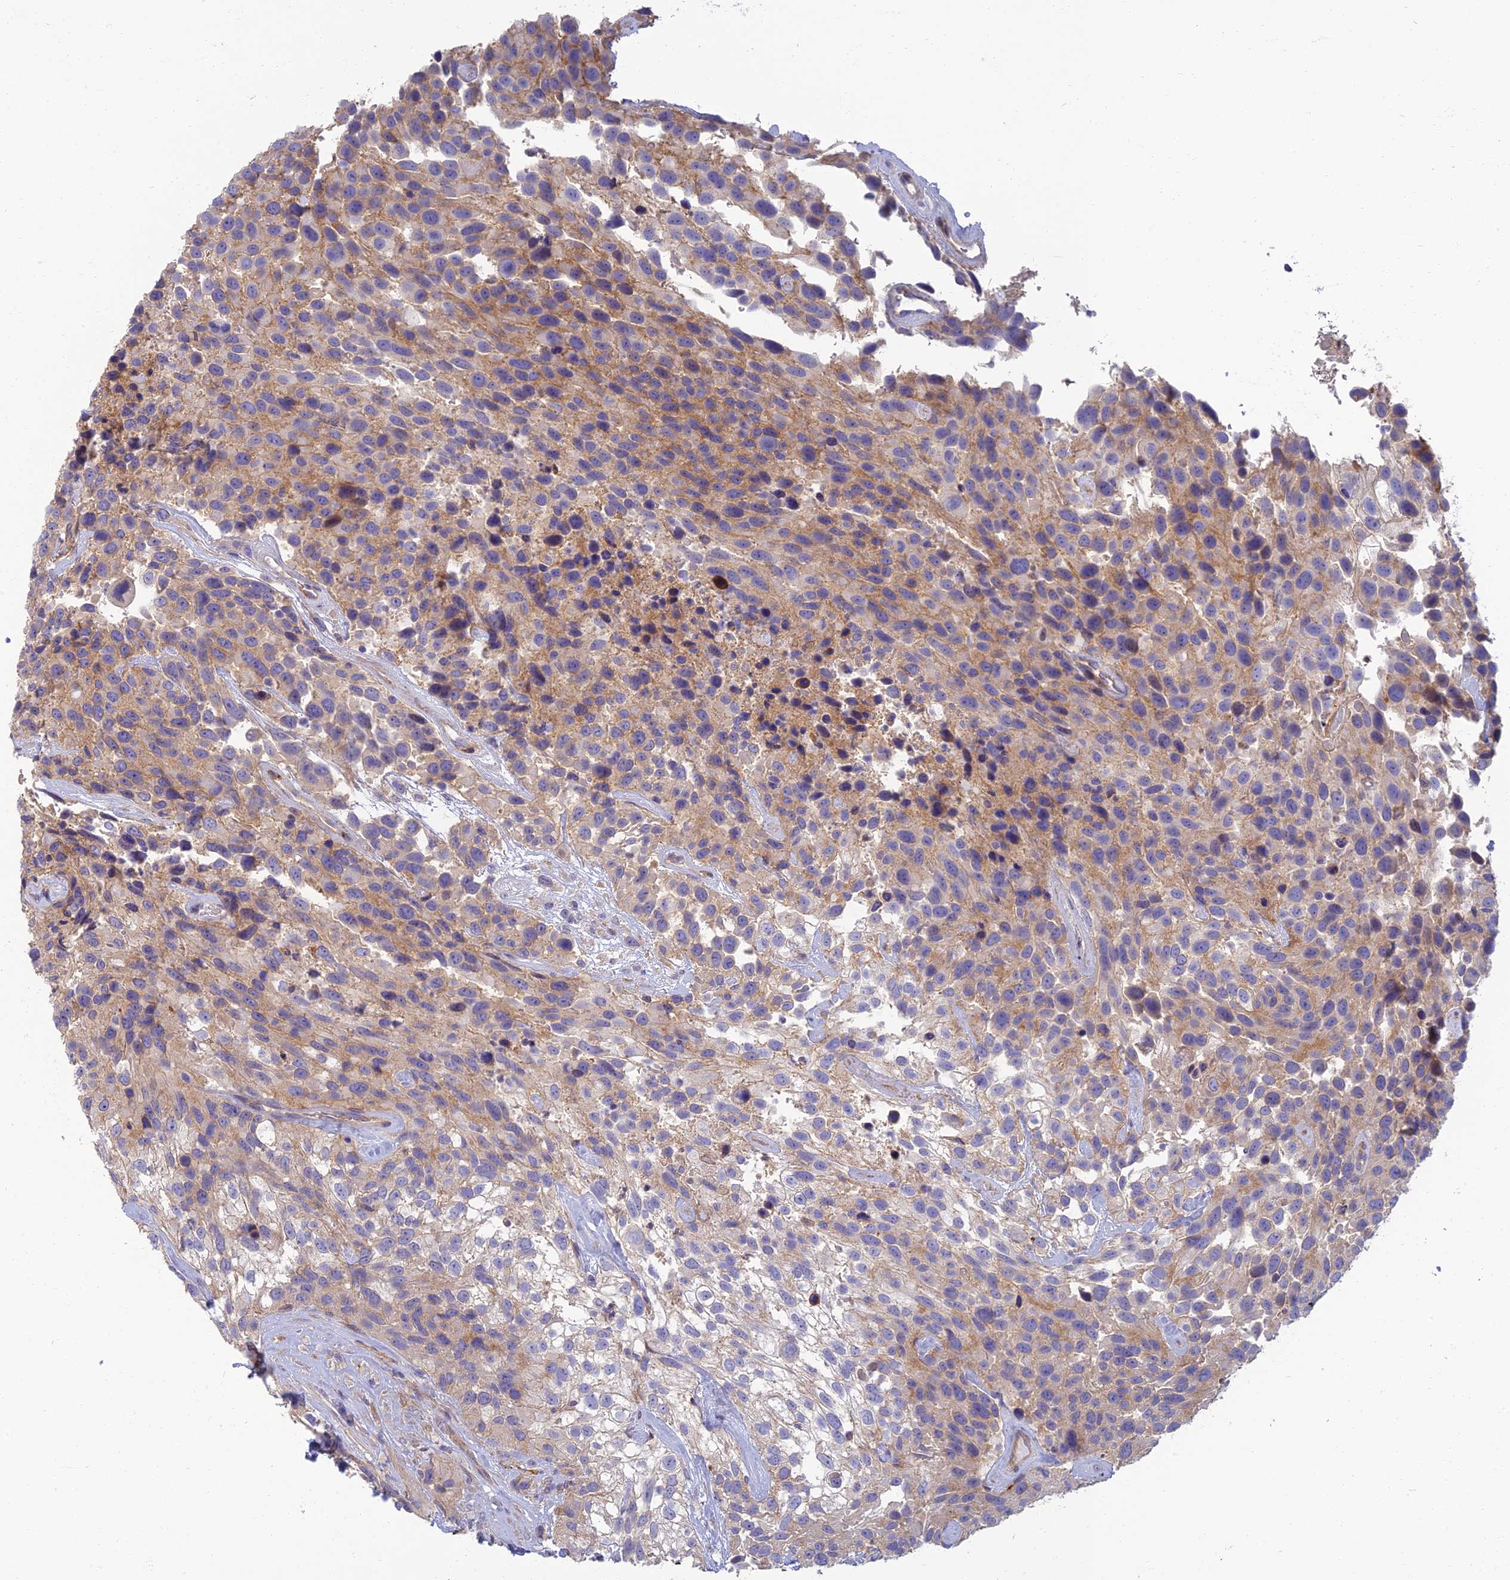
{"staining": {"intensity": "weak", "quantity": "25%-75%", "location": "cytoplasmic/membranous"}, "tissue": "urothelial cancer", "cell_type": "Tumor cells", "image_type": "cancer", "snomed": [{"axis": "morphology", "description": "Urothelial carcinoma, High grade"}, {"axis": "topography", "description": "Urinary bladder"}], "caption": "Urothelial cancer stained with a brown dye shows weak cytoplasmic/membranous positive expression in about 25%-75% of tumor cells.", "gene": "NEURL1", "patient": {"sex": "female", "age": 70}}